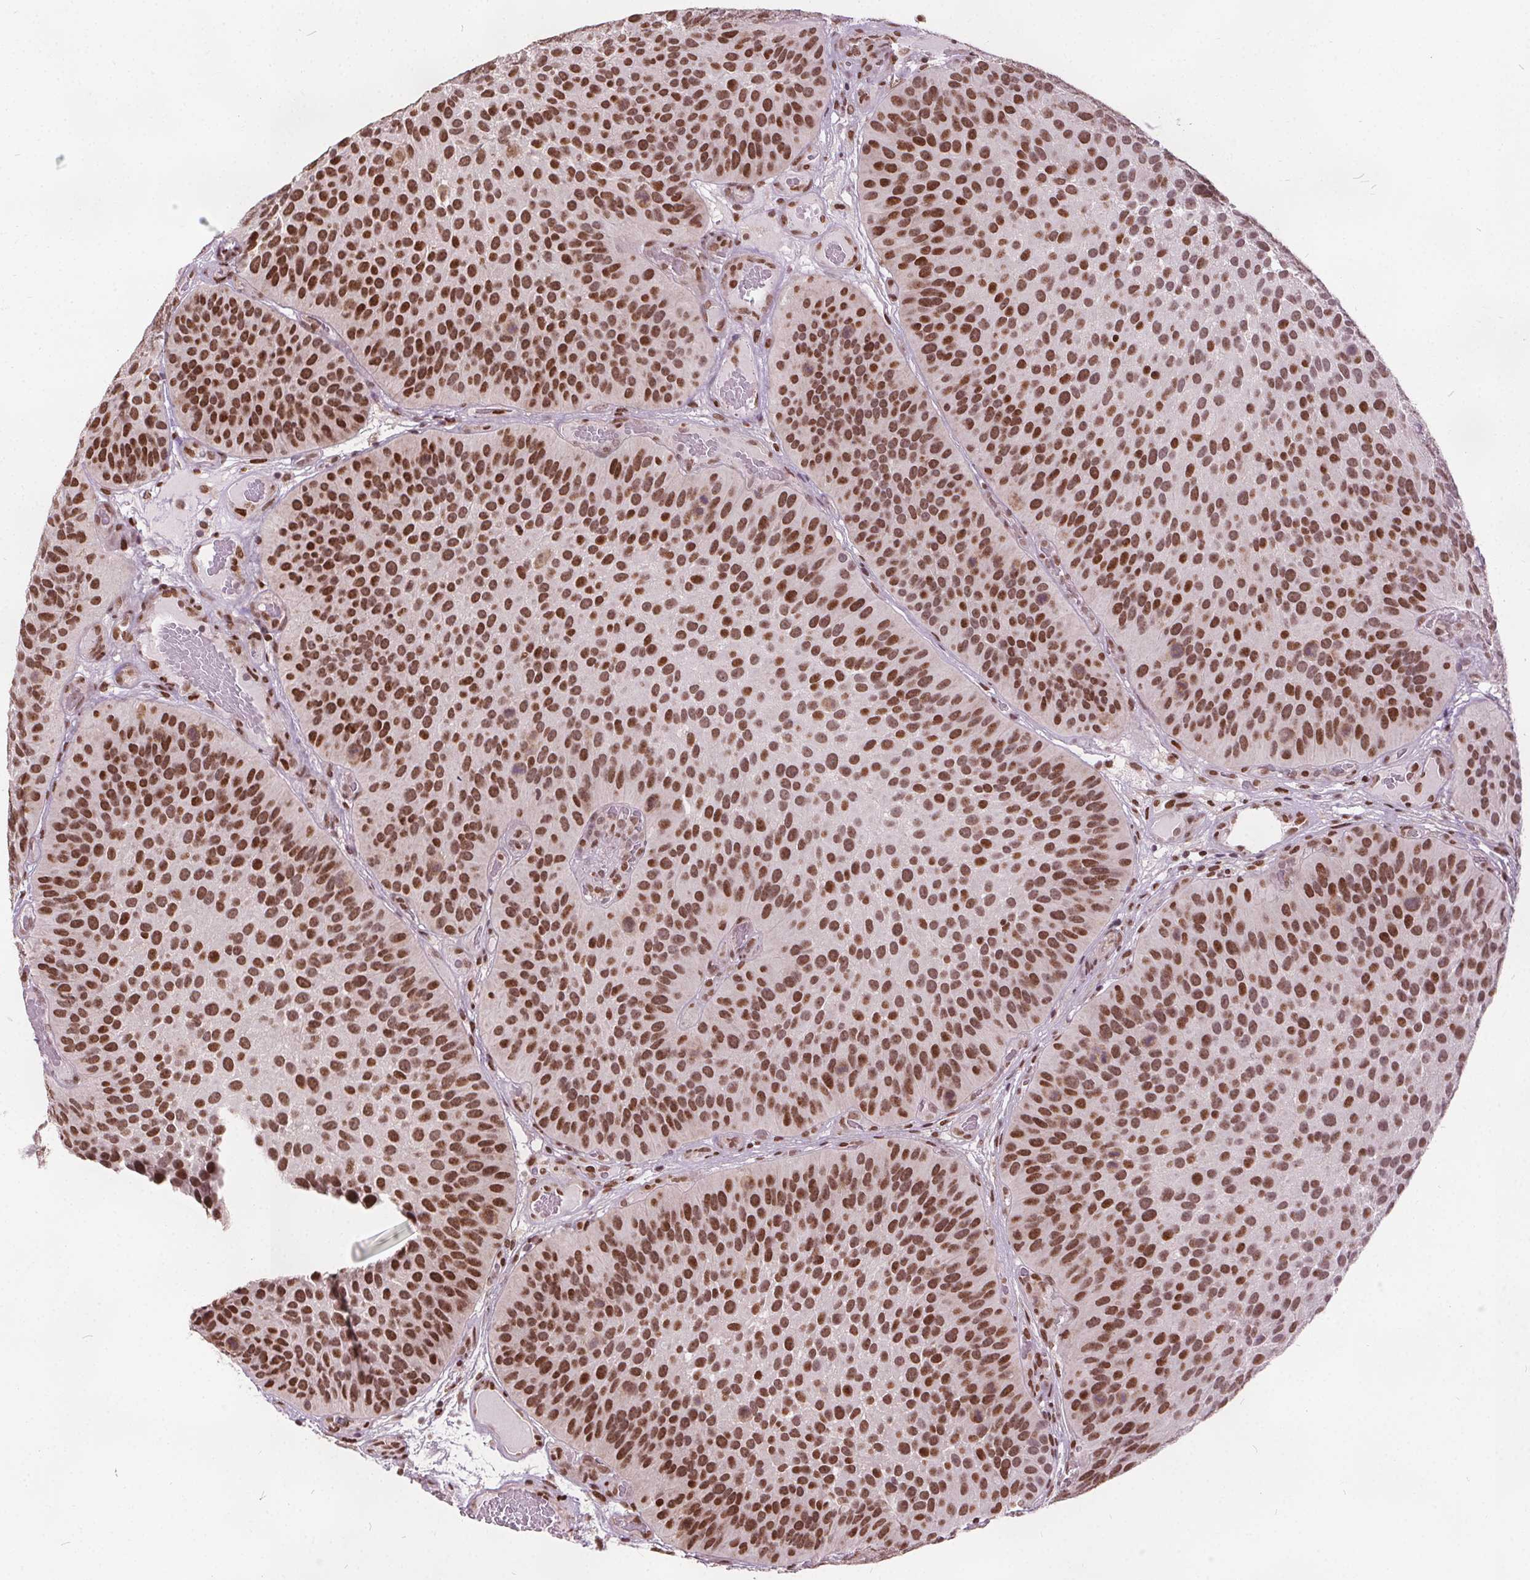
{"staining": {"intensity": "strong", "quantity": ">75%", "location": "nuclear"}, "tissue": "urothelial cancer", "cell_type": "Tumor cells", "image_type": "cancer", "snomed": [{"axis": "morphology", "description": "Urothelial carcinoma, Low grade"}, {"axis": "topography", "description": "Urinary bladder"}], "caption": "Urothelial cancer was stained to show a protein in brown. There is high levels of strong nuclear positivity in approximately >75% of tumor cells.", "gene": "ISLR2", "patient": {"sex": "male", "age": 76}}